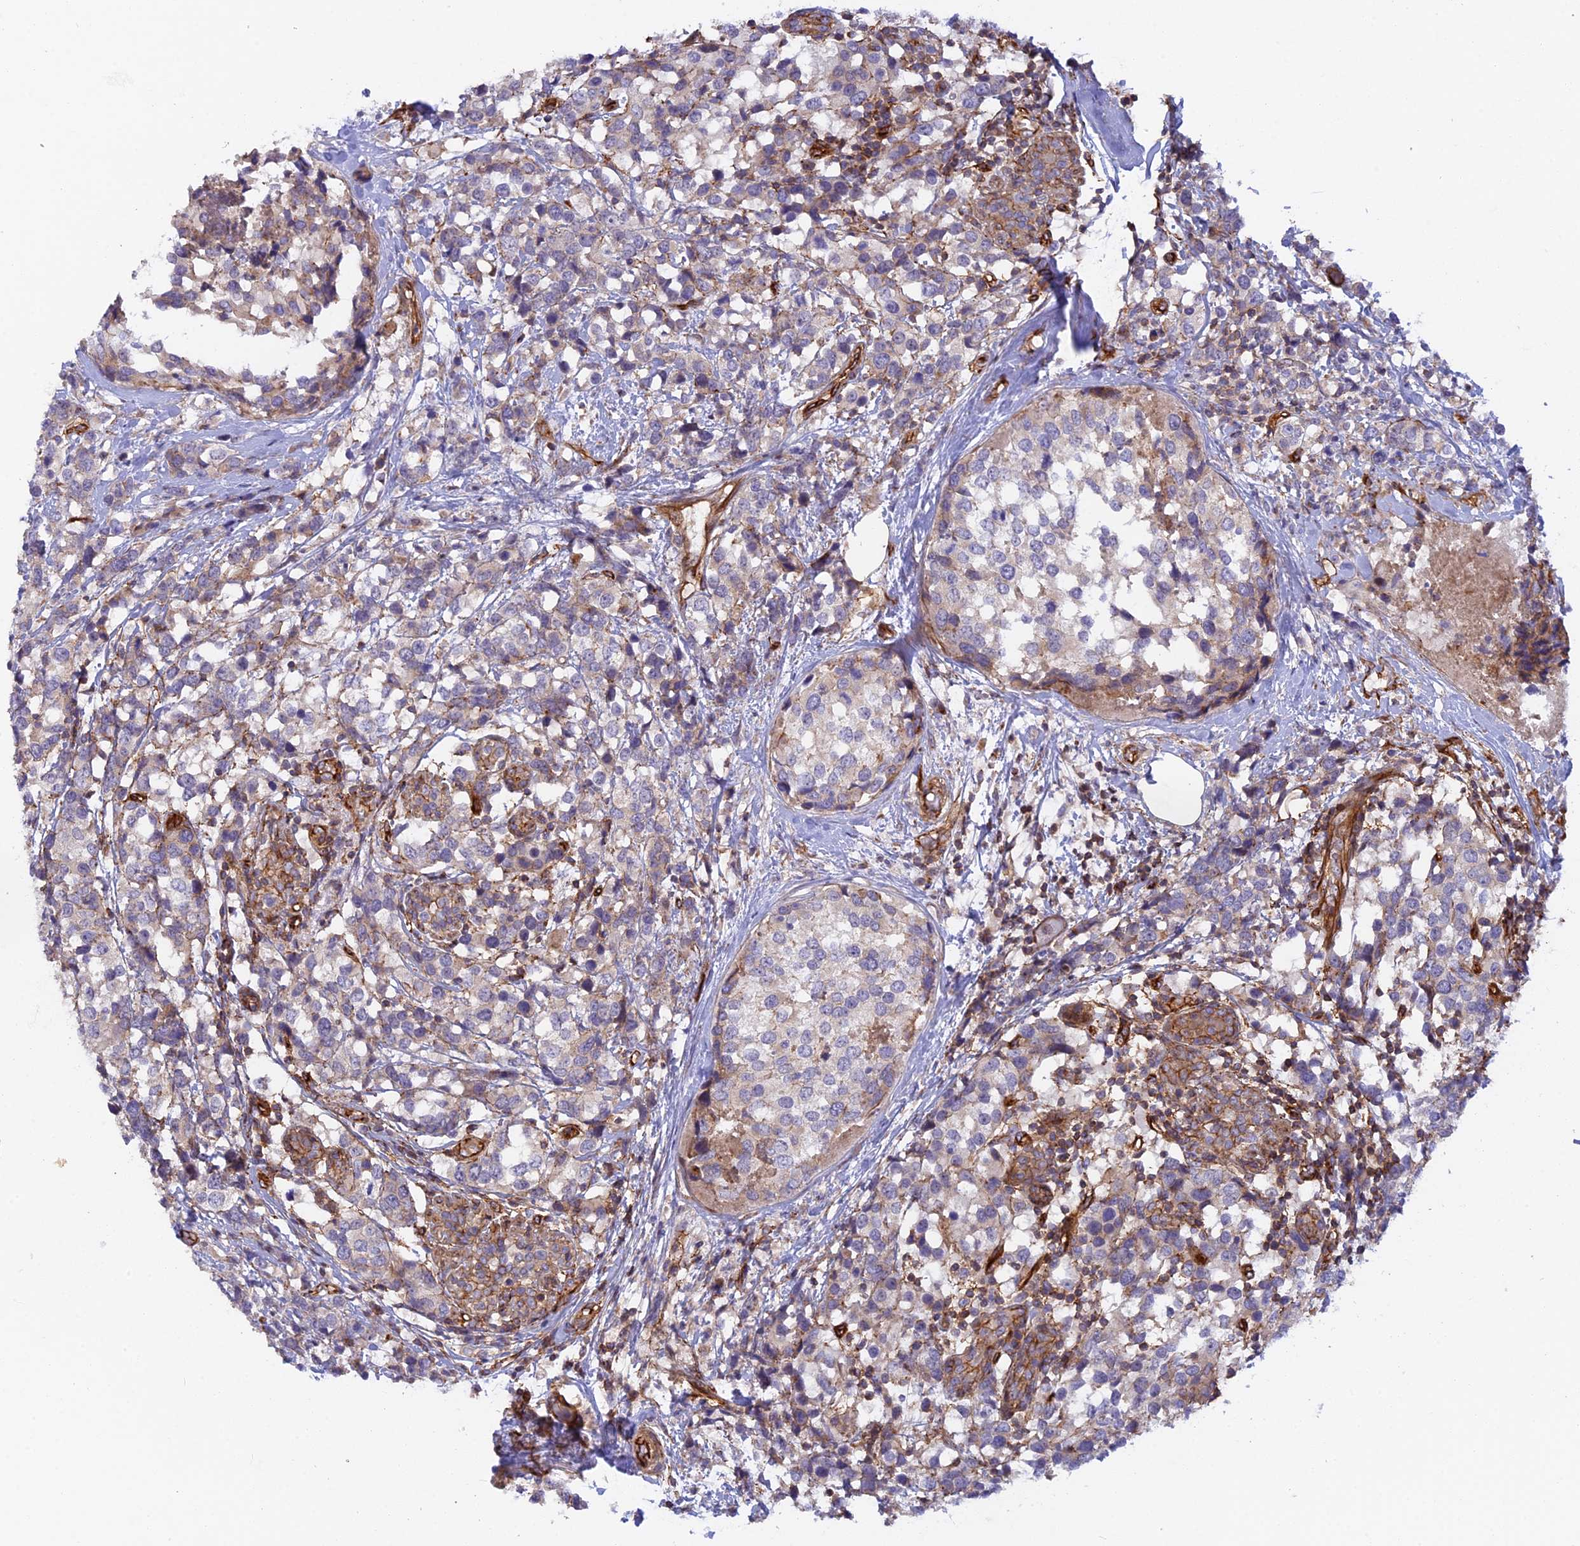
{"staining": {"intensity": "weak", "quantity": "<25%", "location": "cytoplasmic/membranous"}, "tissue": "breast cancer", "cell_type": "Tumor cells", "image_type": "cancer", "snomed": [{"axis": "morphology", "description": "Lobular carcinoma"}, {"axis": "topography", "description": "Breast"}], "caption": "An image of lobular carcinoma (breast) stained for a protein exhibits no brown staining in tumor cells.", "gene": "CNBD2", "patient": {"sex": "female", "age": 59}}